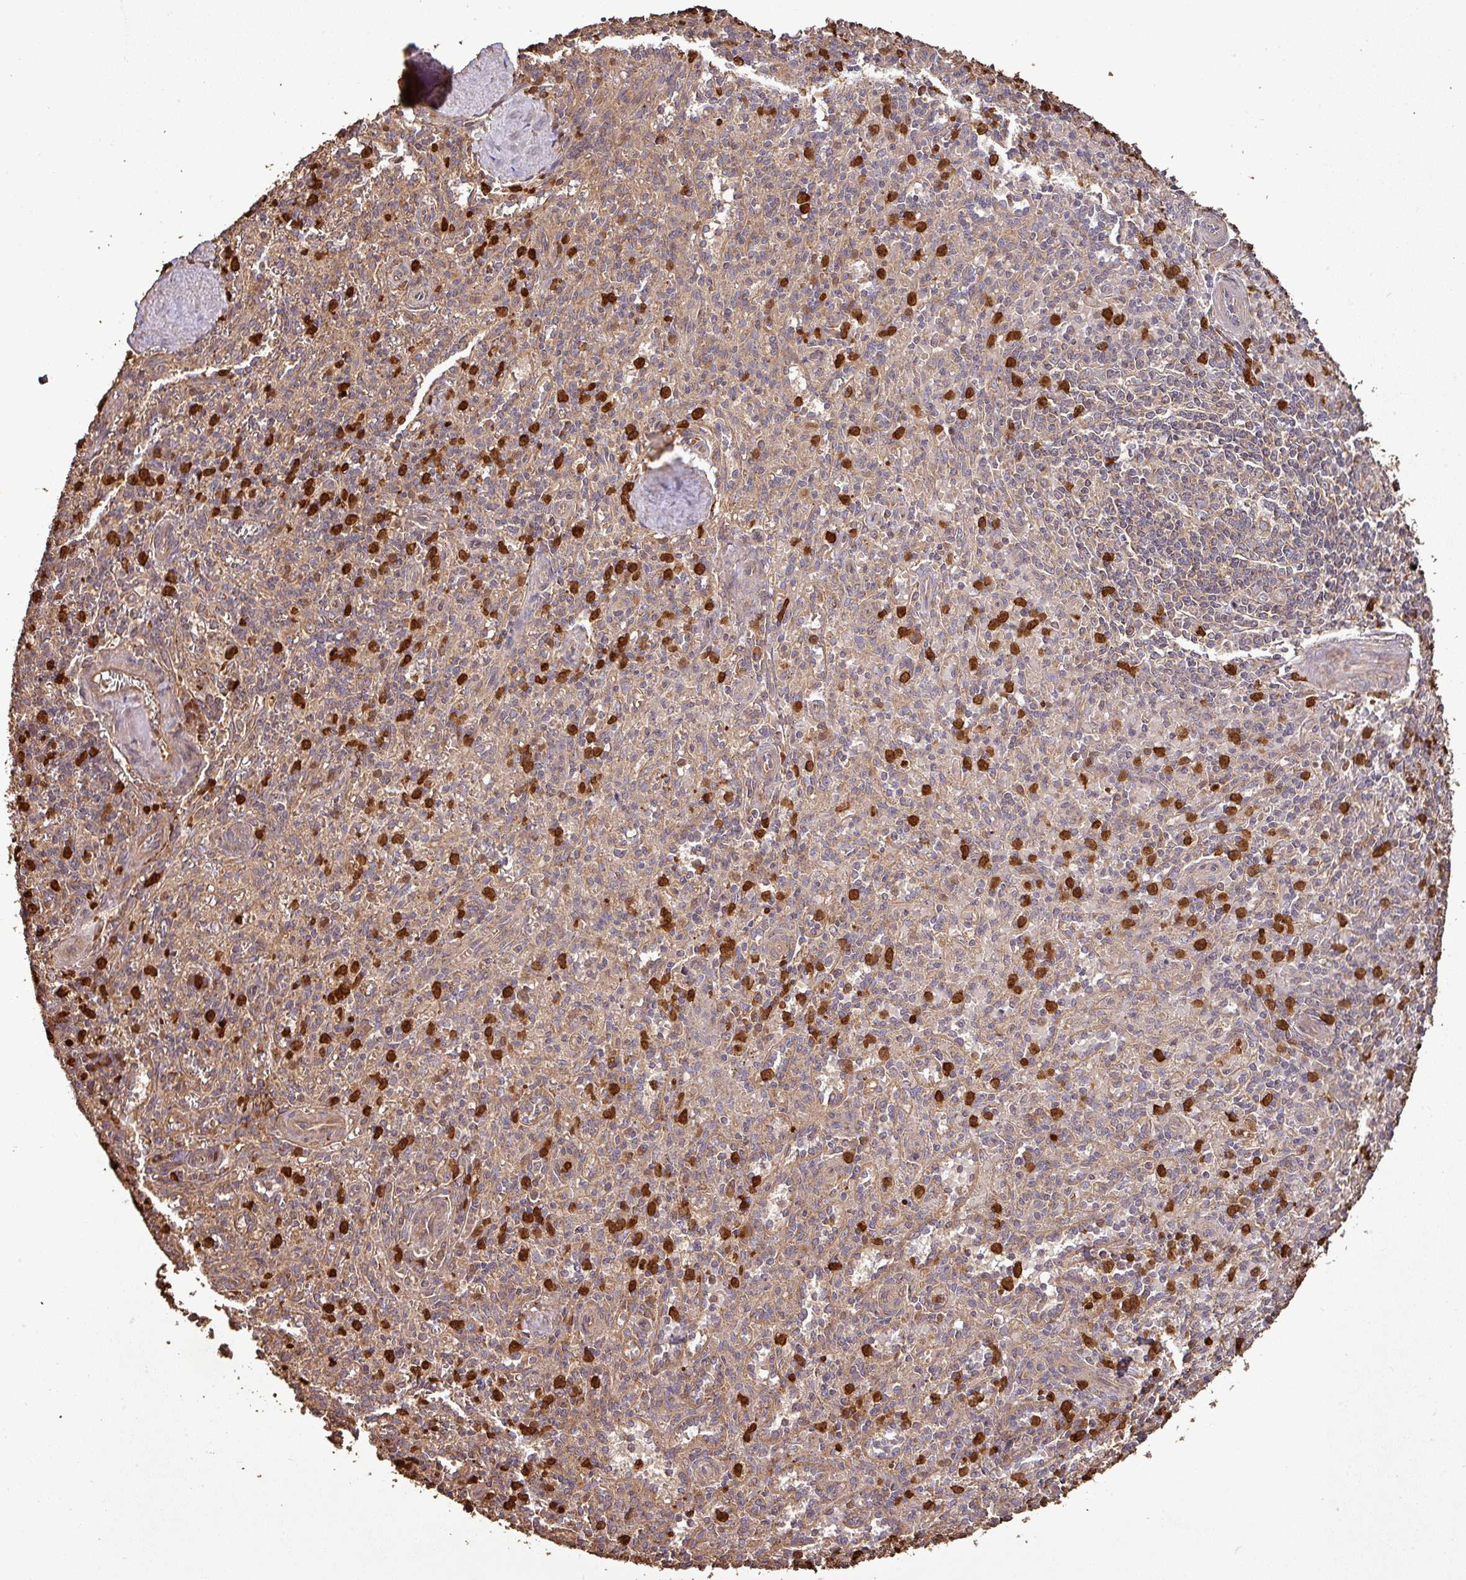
{"staining": {"intensity": "strong", "quantity": "25%-75%", "location": "cytoplasmic/membranous"}, "tissue": "spleen", "cell_type": "Cells in red pulp", "image_type": "normal", "snomed": [{"axis": "morphology", "description": "Normal tissue, NOS"}, {"axis": "topography", "description": "Spleen"}], "caption": "Immunohistochemistry of benign human spleen shows high levels of strong cytoplasmic/membranous positivity in approximately 25%-75% of cells in red pulp. (DAB (3,3'-diaminobenzidine) IHC with brightfield microscopy, high magnification).", "gene": "PLEKHM1", "patient": {"sex": "female", "age": 70}}